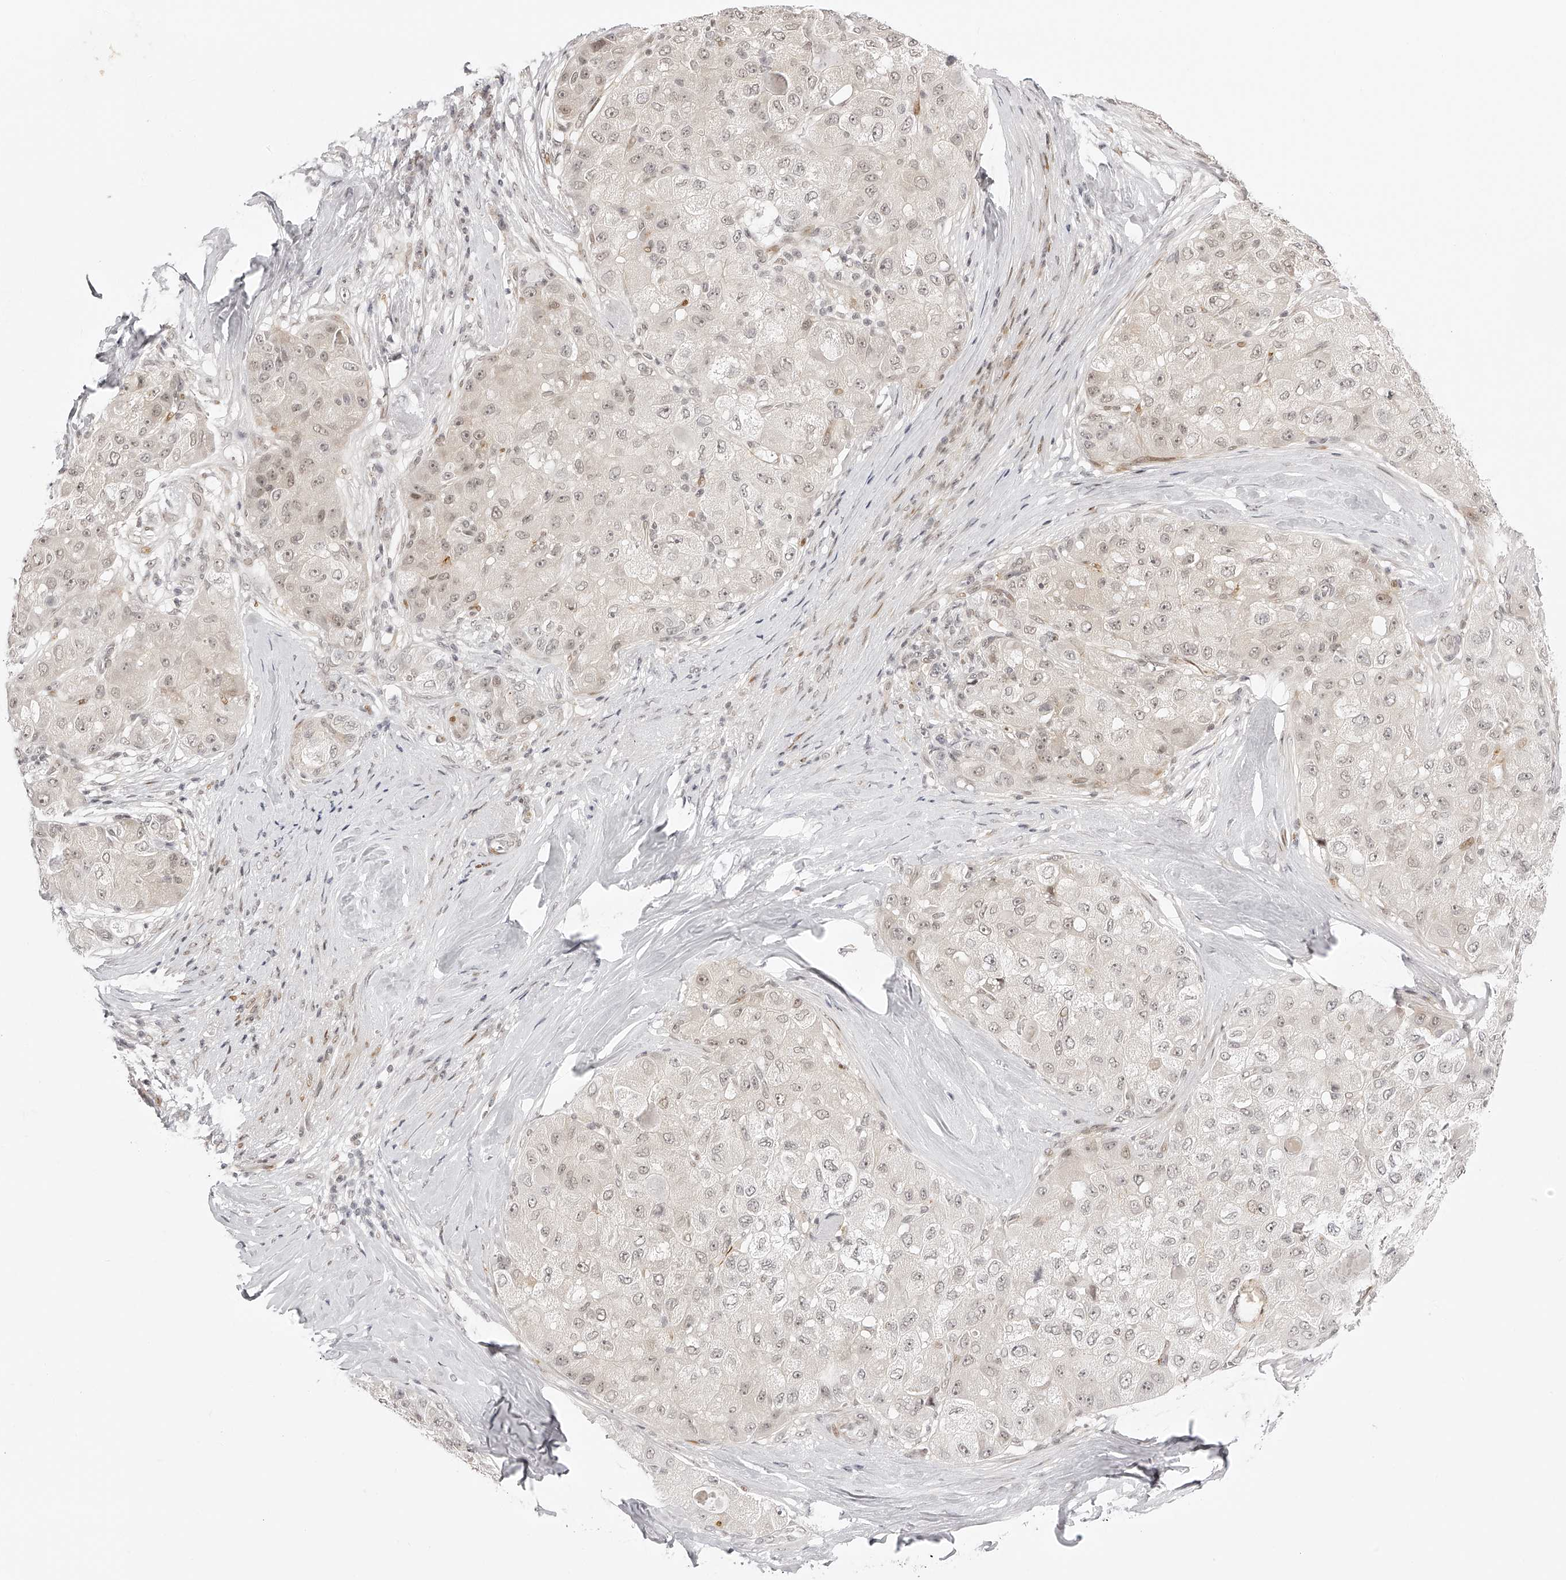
{"staining": {"intensity": "weak", "quantity": "<25%", "location": "nuclear"}, "tissue": "liver cancer", "cell_type": "Tumor cells", "image_type": "cancer", "snomed": [{"axis": "morphology", "description": "Carcinoma, Hepatocellular, NOS"}, {"axis": "topography", "description": "Liver"}], "caption": "Hepatocellular carcinoma (liver) was stained to show a protein in brown. There is no significant expression in tumor cells.", "gene": "PLEKHG1", "patient": {"sex": "male", "age": 80}}